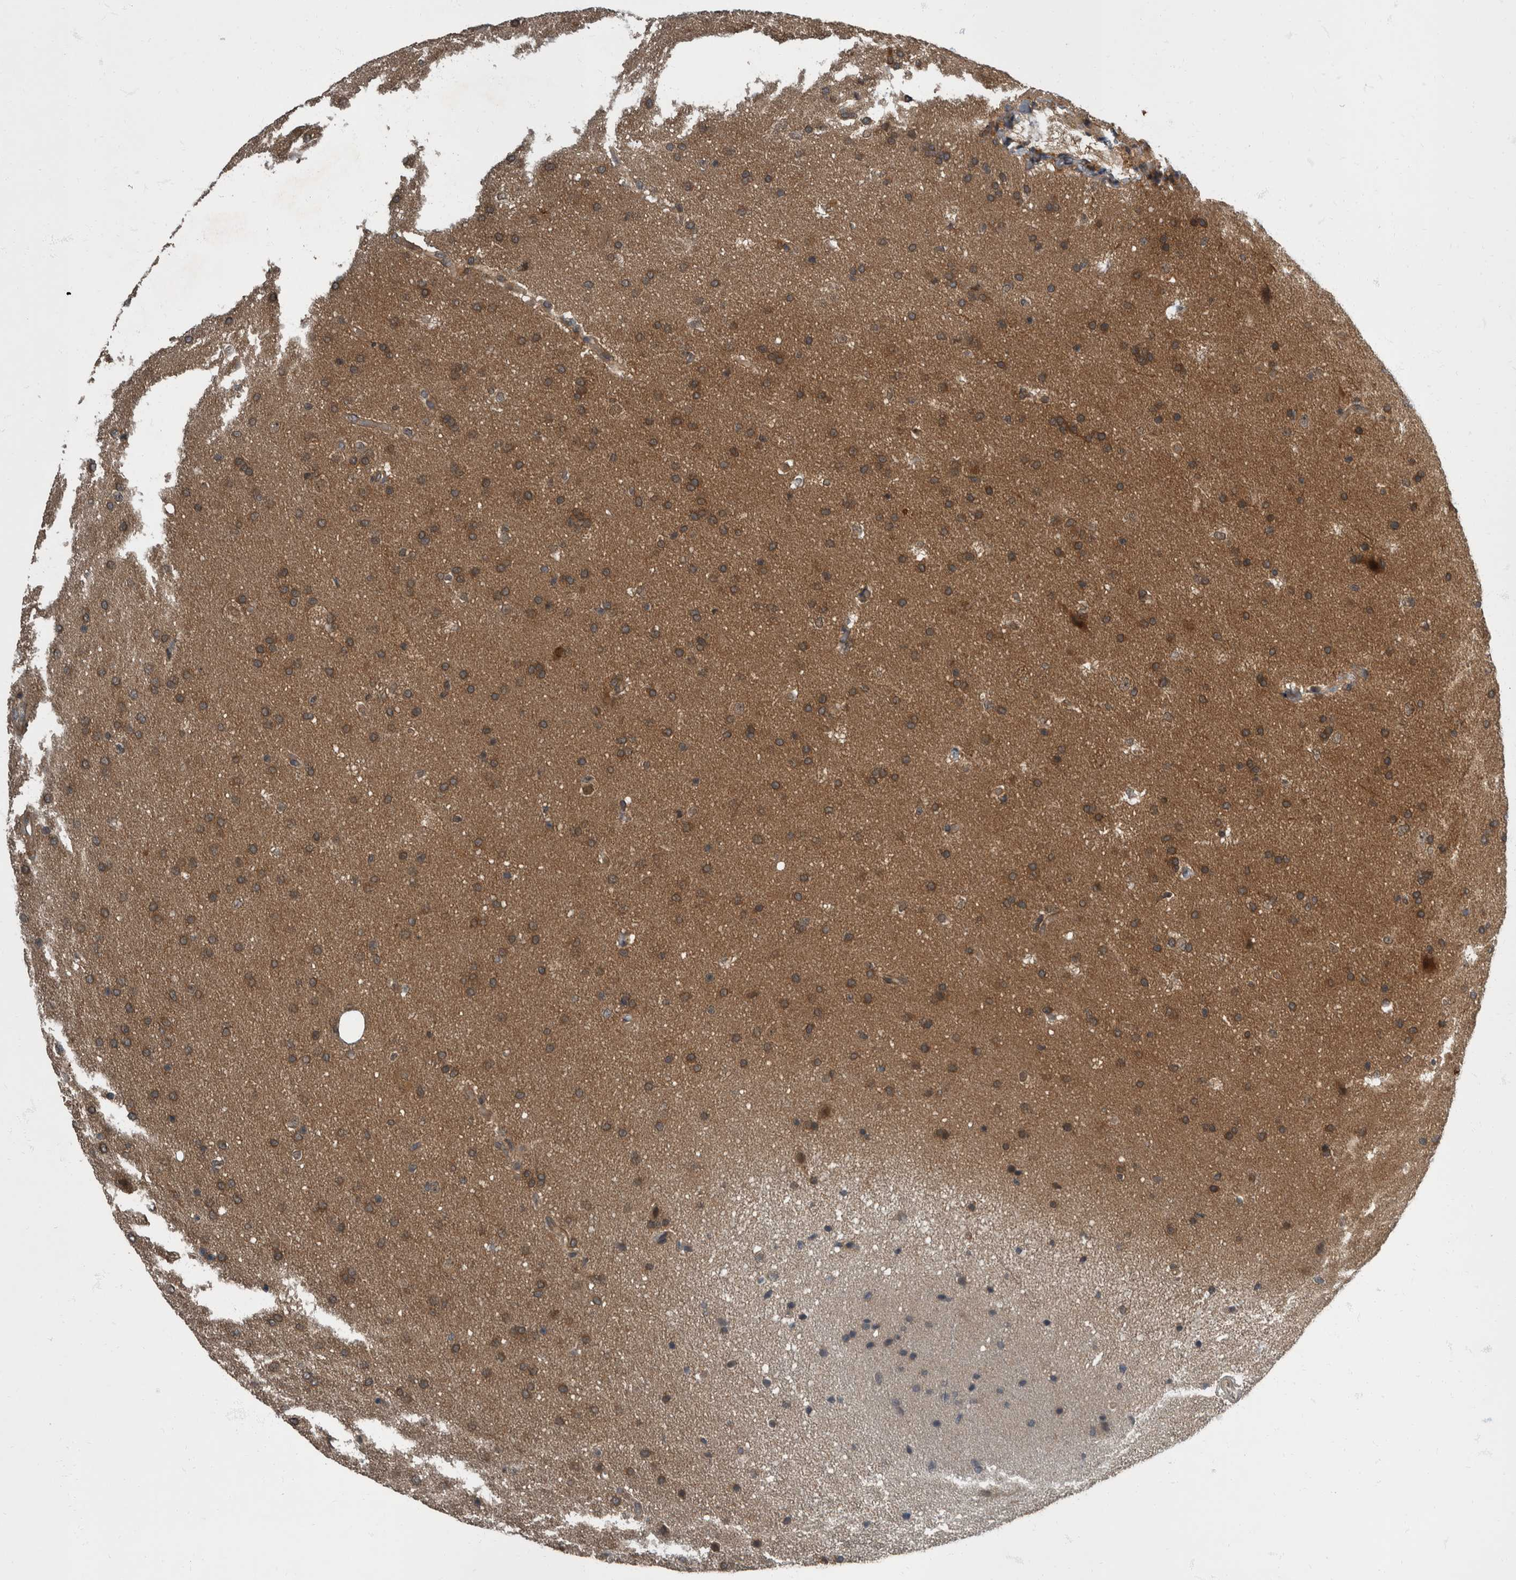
{"staining": {"intensity": "moderate", "quantity": ">75%", "location": "cytoplasmic/membranous"}, "tissue": "glioma", "cell_type": "Tumor cells", "image_type": "cancer", "snomed": [{"axis": "morphology", "description": "Glioma, malignant, Low grade"}, {"axis": "topography", "description": "Brain"}], "caption": "Glioma was stained to show a protein in brown. There is medium levels of moderate cytoplasmic/membranous positivity in approximately >75% of tumor cells. Immunohistochemistry (ihc) stains the protein of interest in brown and the nuclei are stained blue.", "gene": "RABGGTB", "patient": {"sex": "female", "age": 37}}